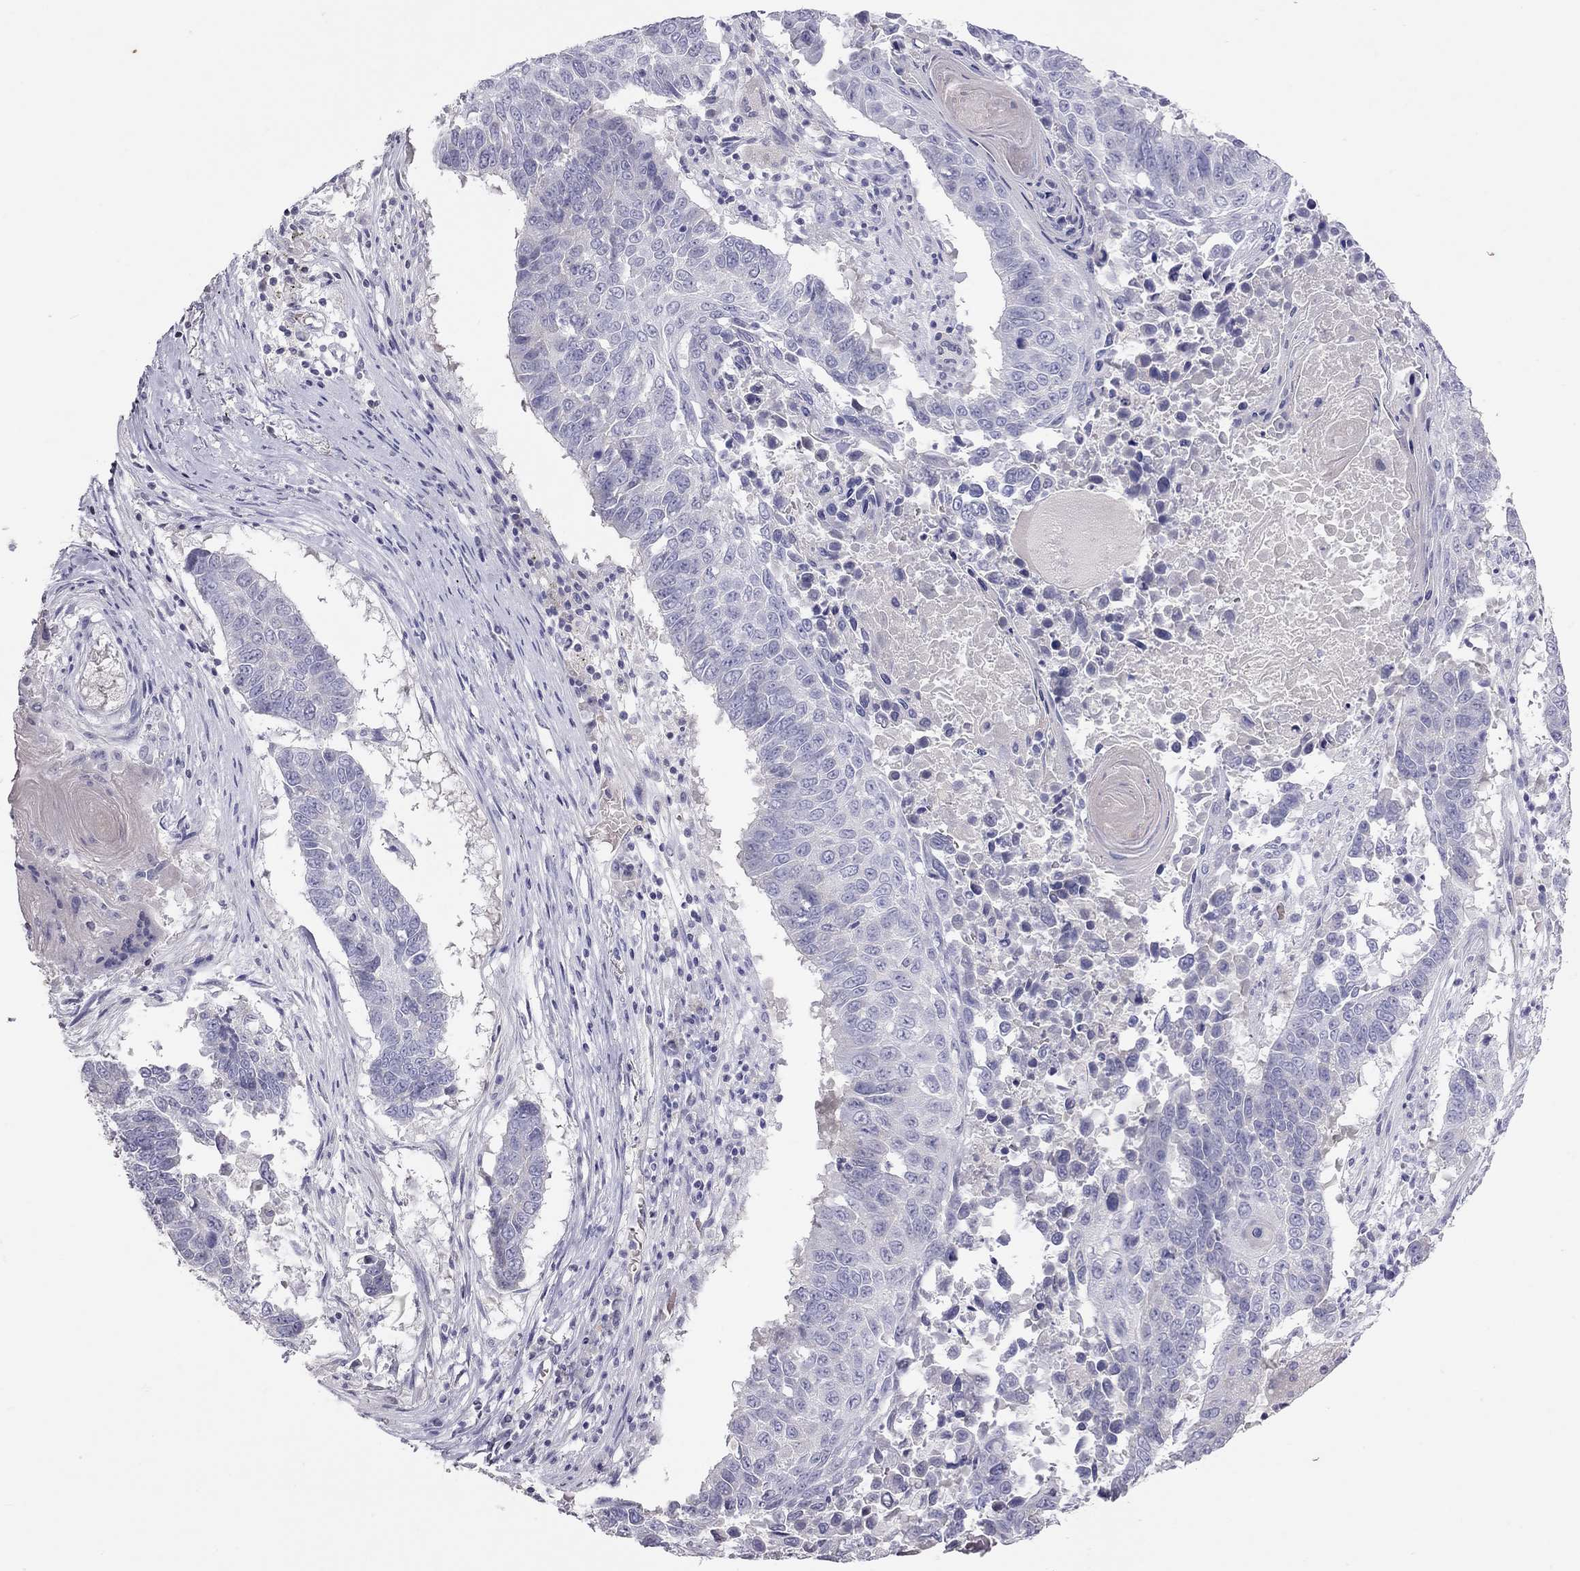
{"staining": {"intensity": "negative", "quantity": "none", "location": "none"}, "tissue": "lung cancer", "cell_type": "Tumor cells", "image_type": "cancer", "snomed": [{"axis": "morphology", "description": "Squamous cell carcinoma, NOS"}, {"axis": "topography", "description": "Lung"}], "caption": "Histopathology image shows no significant protein expression in tumor cells of lung cancer (squamous cell carcinoma).", "gene": "MUC16", "patient": {"sex": "male", "age": 73}}